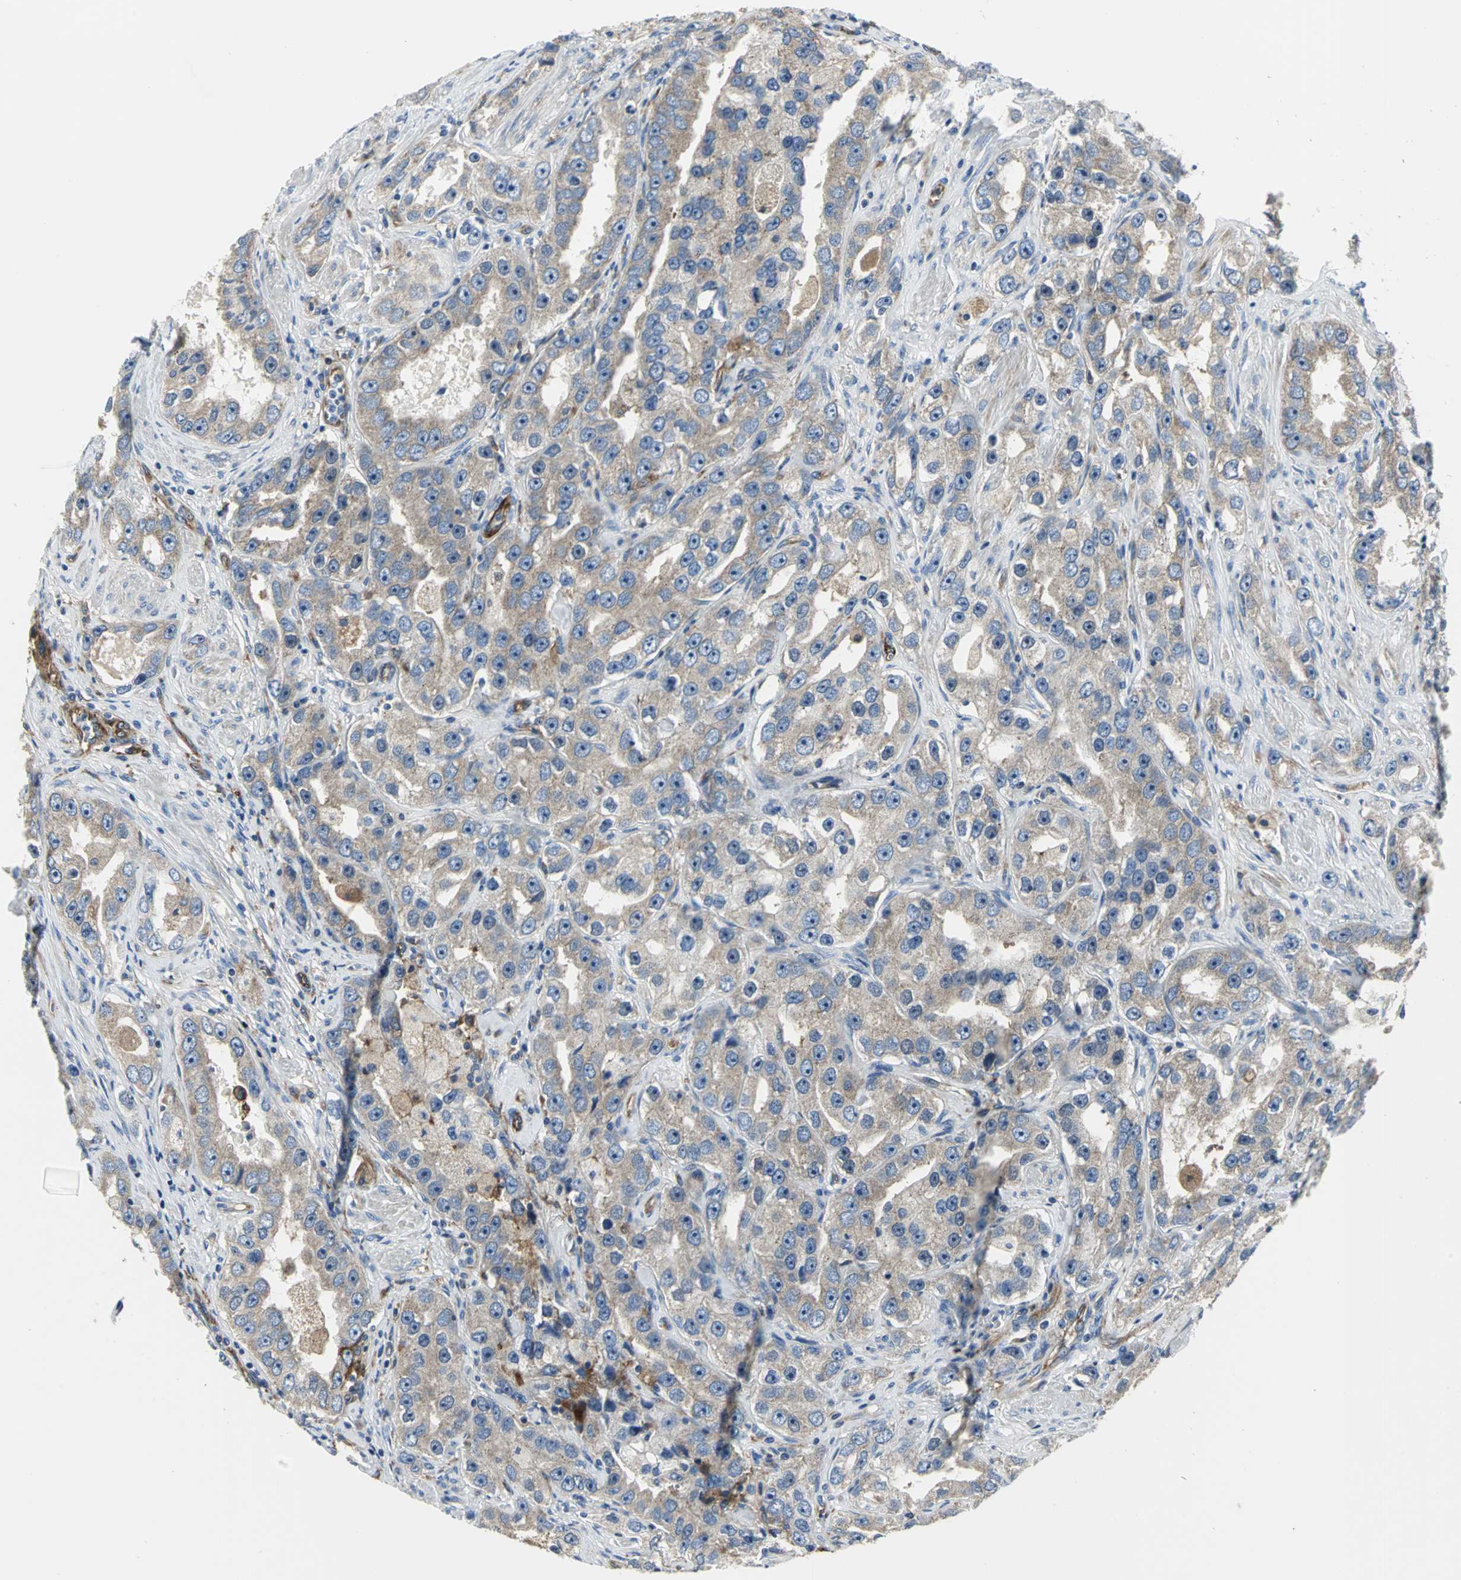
{"staining": {"intensity": "moderate", "quantity": ">75%", "location": "cytoplasmic/membranous"}, "tissue": "prostate cancer", "cell_type": "Tumor cells", "image_type": "cancer", "snomed": [{"axis": "morphology", "description": "Adenocarcinoma, High grade"}, {"axis": "topography", "description": "Prostate"}], "caption": "Immunohistochemical staining of human prostate adenocarcinoma (high-grade) exhibits medium levels of moderate cytoplasmic/membranous positivity in about >75% of tumor cells. Using DAB (brown) and hematoxylin (blue) stains, captured at high magnification using brightfield microscopy.", "gene": "CHRNB1", "patient": {"sex": "male", "age": 63}}